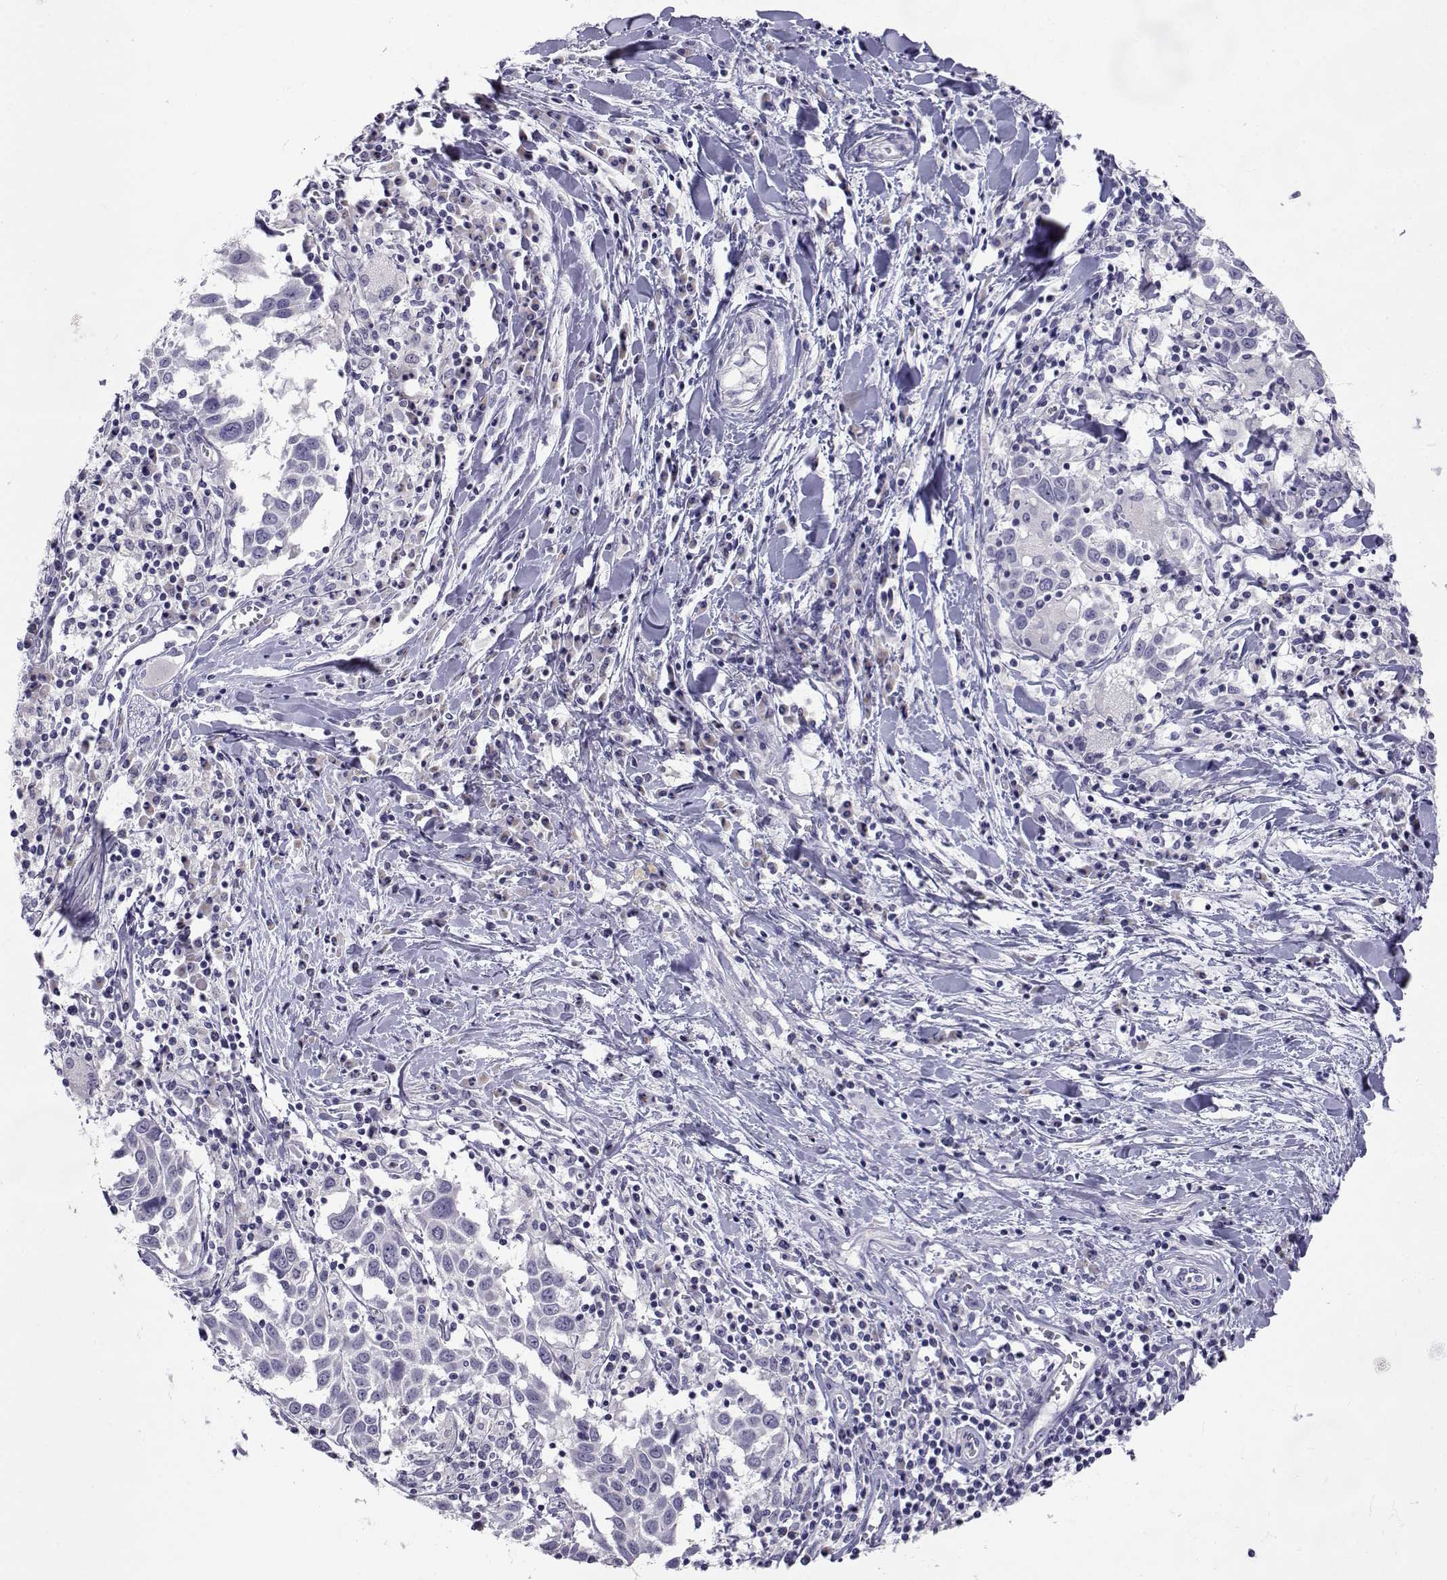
{"staining": {"intensity": "negative", "quantity": "none", "location": "none"}, "tissue": "lung cancer", "cell_type": "Tumor cells", "image_type": "cancer", "snomed": [{"axis": "morphology", "description": "Squamous cell carcinoma, NOS"}, {"axis": "topography", "description": "Lung"}], "caption": "This is an immunohistochemistry photomicrograph of human squamous cell carcinoma (lung). There is no expression in tumor cells.", "gene": "SLC6A3", "patient": {"sex": "male", "age": 57}}